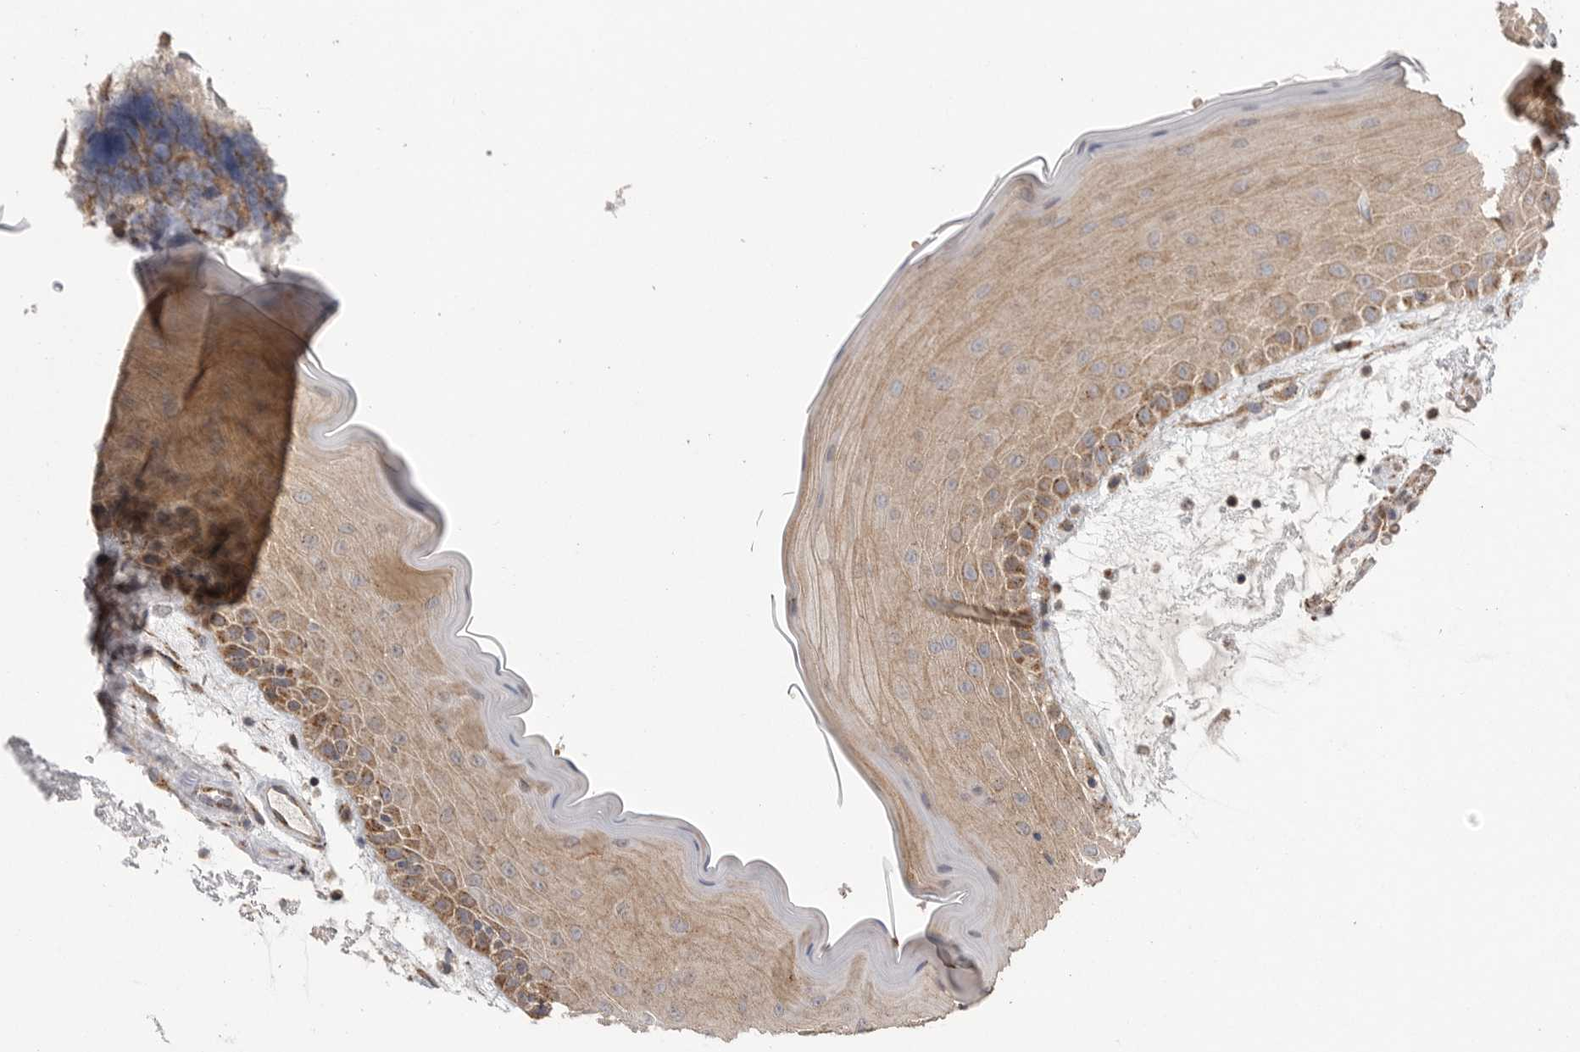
{"staining": {"intensity": "moderate", "quantity": ">75%", "location": "cytoplasmic/membranous"}, "tissue": "oral mucosa", "cell_type": "Squamous epithelial cells", "image_type": "normal", "snomed": [{"axis": "morphology", "description": "Normal tissue, NOS"}, {"axis": "topography", "description": "Oral tissue"}], "caption": "A brown stain highlights moderate cytoplasmic/membranous staining of a protein in squamous epithelial cells of benign oral mucosa.", "gene": "GALNS", "patient": {"sex": "male", "age": 13}}